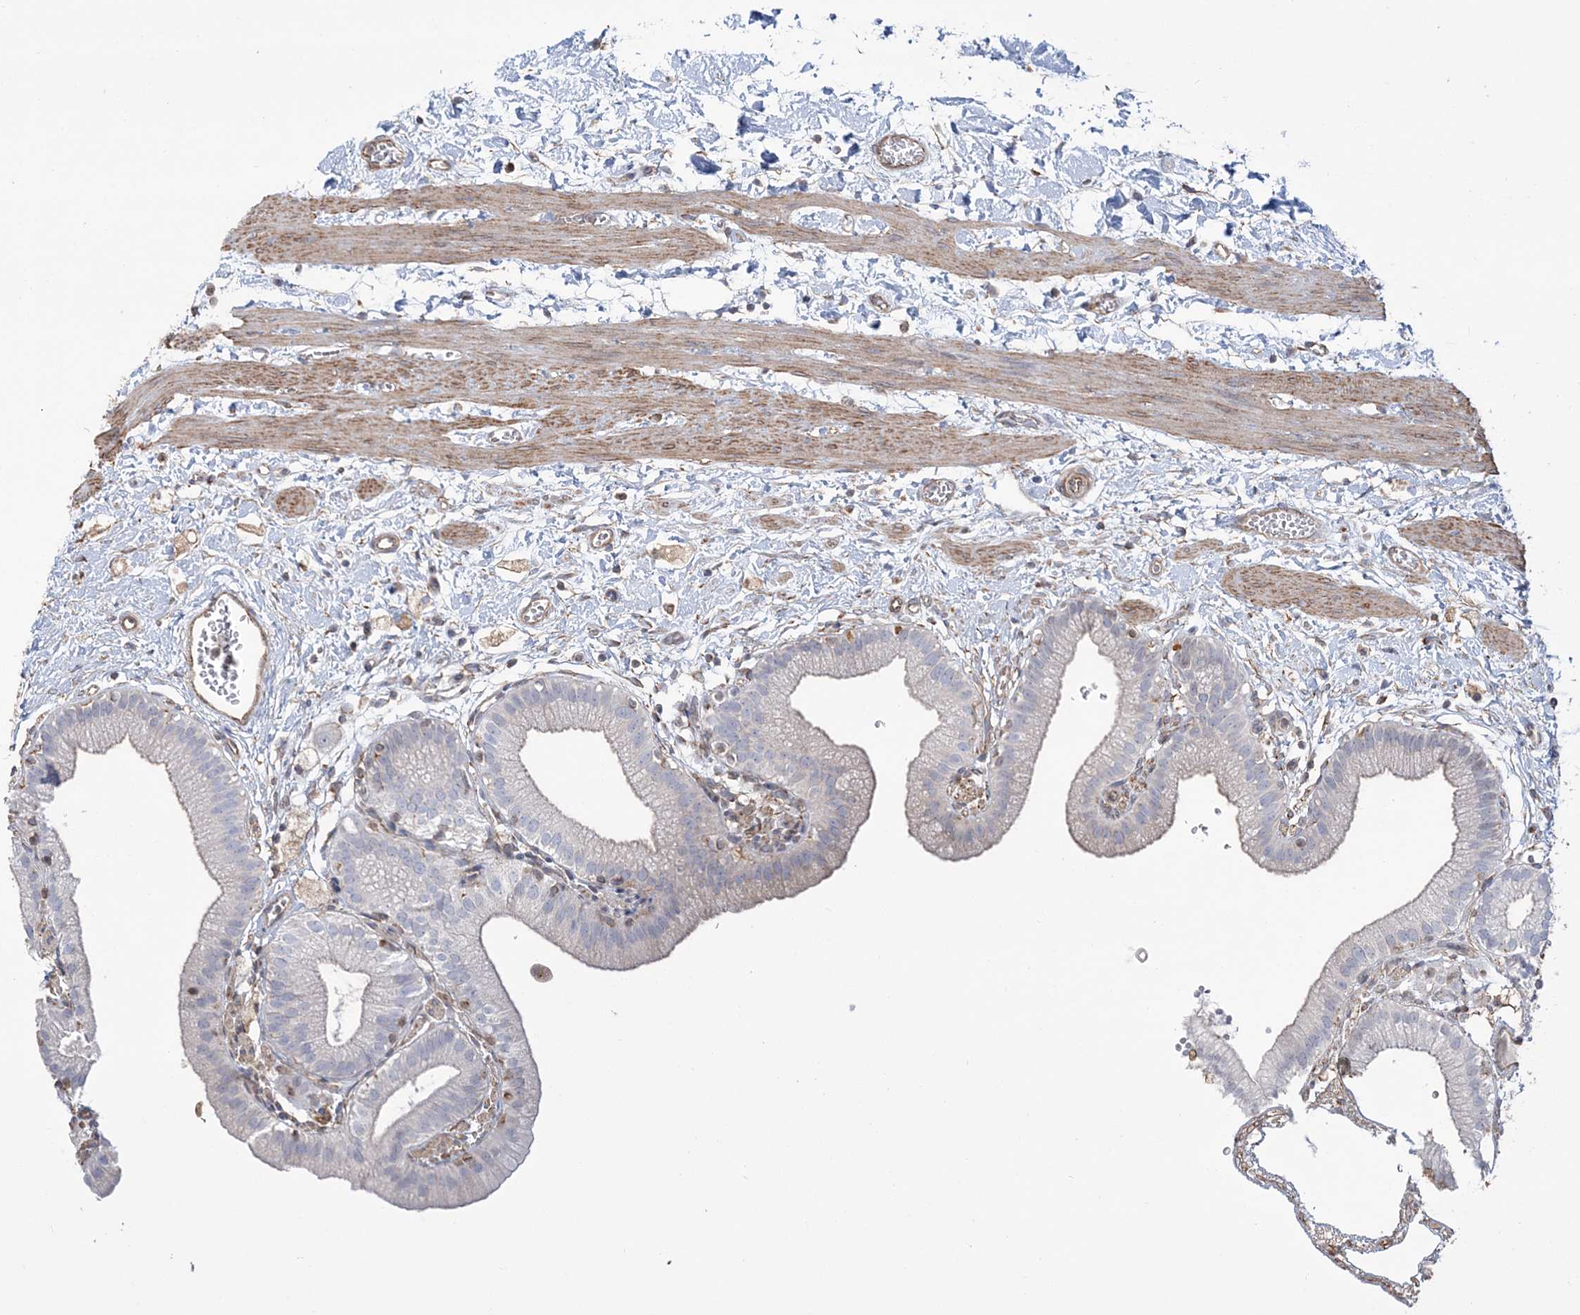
{"staining": {"intensity": "weak", "quantity": "<25%", "location": "cytoplasmic/membranous"}, "tissue": "gallbladder", "cell_type": "Glandular cells", "image_type": "normal", "snomed": [{"axis": "morphology", "description": "Normal tissue, NOS"}, {"axis": "topography", "description": "Gallbladder"}], "caption": "This micrograph is of unremarkable gallbladder stained with immunohistochemistry to label a protein in brown with the nuclei are counter-stained blue. There is no expression in glandular cells.", "gene": "ZNF821", "patient": {"sex": "male", "age": 55}}